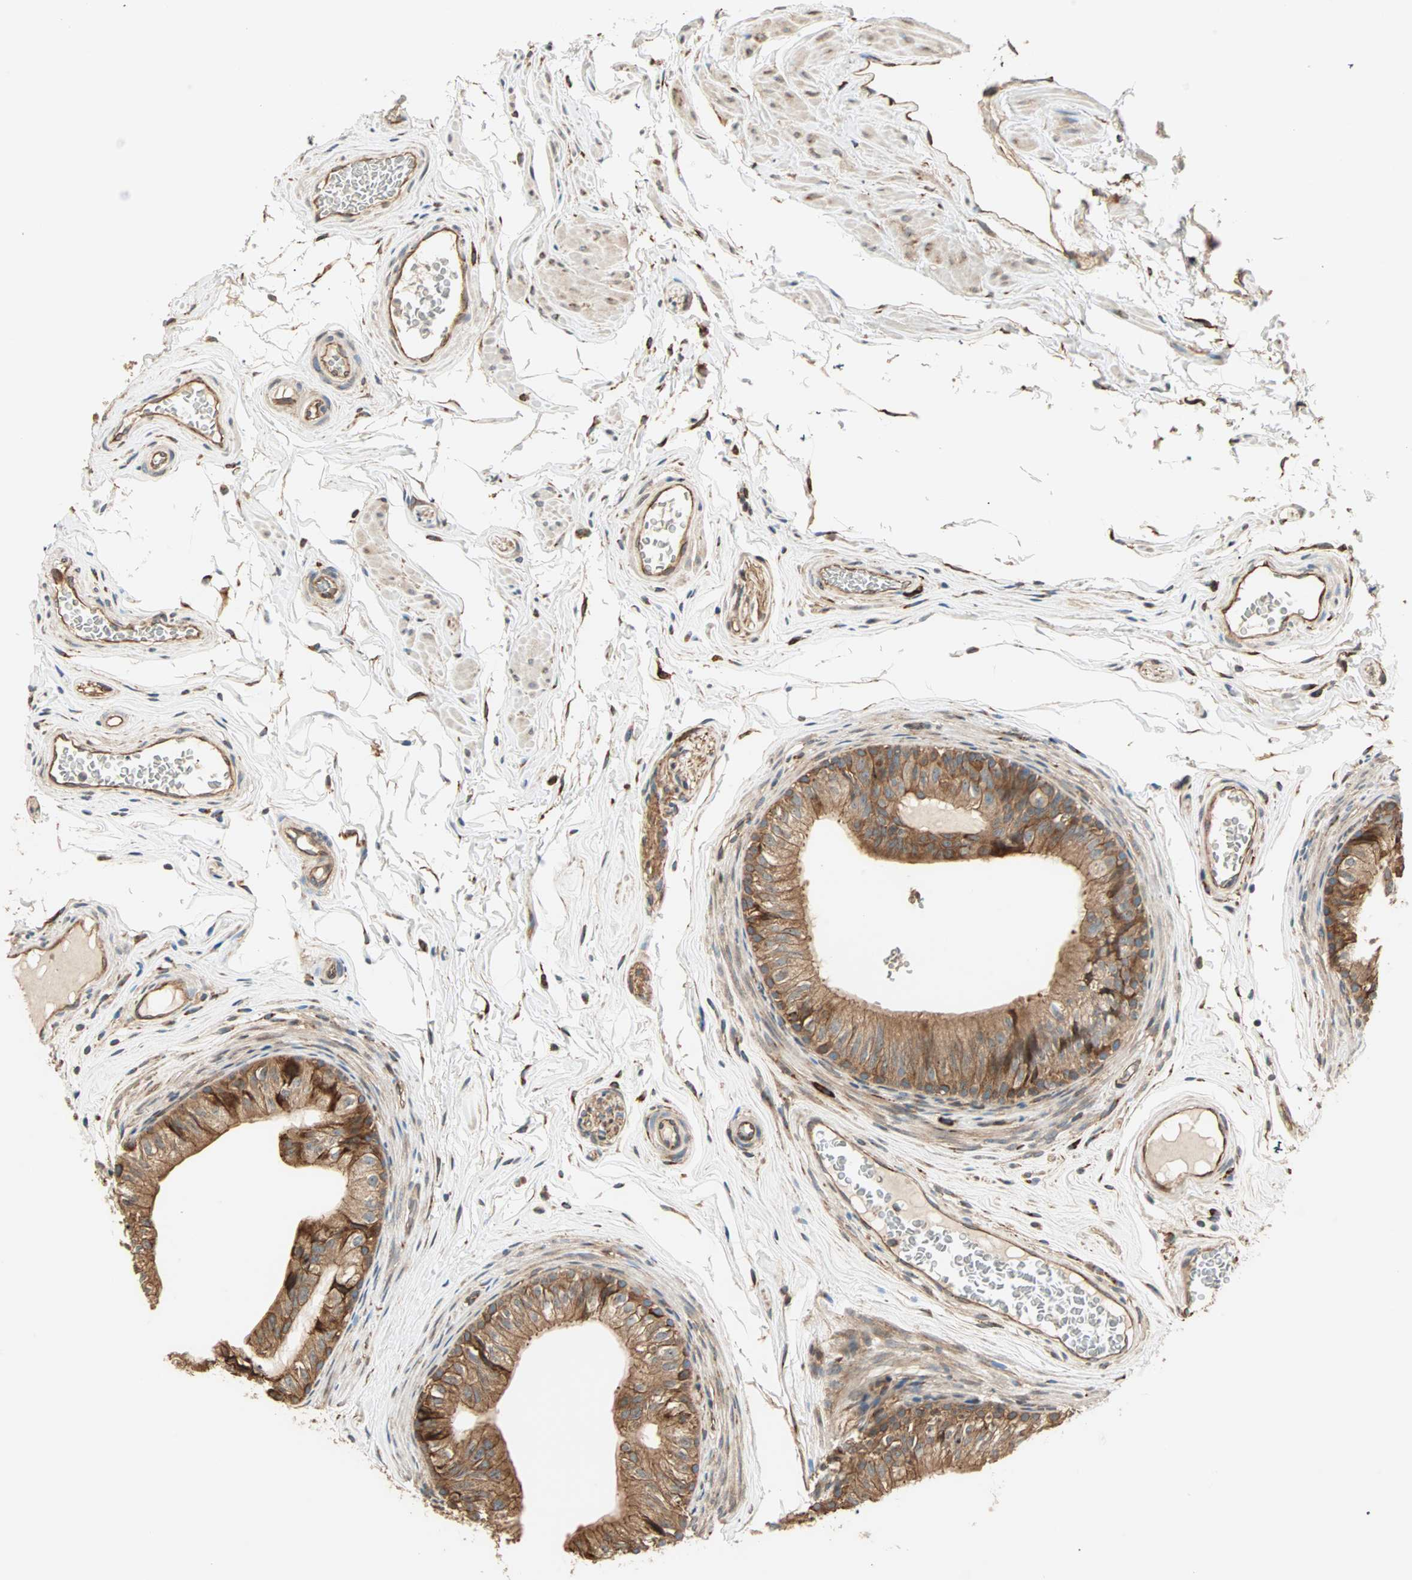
{"staining": {"intensity": "moderate", "quantity": ">75%", "location": "cytoplasmic/membranous"}, "tissue": "epididymis", "cell_type": "Glandular cells", "image_type": "normal", "snomed": [{"axis": "morphology", "description": "Normal tissue, NOS"}, {"axis": "topography", "description": "Testis"}, {"axis": "topography", "description": "Epididymis"}], "caption": "An immunohistochemistry (IHC) photomicrograph of unremarkable tissue is shown. Protein staining in brown highlights moderate cytoplasmic/membranous positivity in epididymis within glandular cells.", "gene": "P4HA1", "patient": {"sex": "male", "age": 36}}